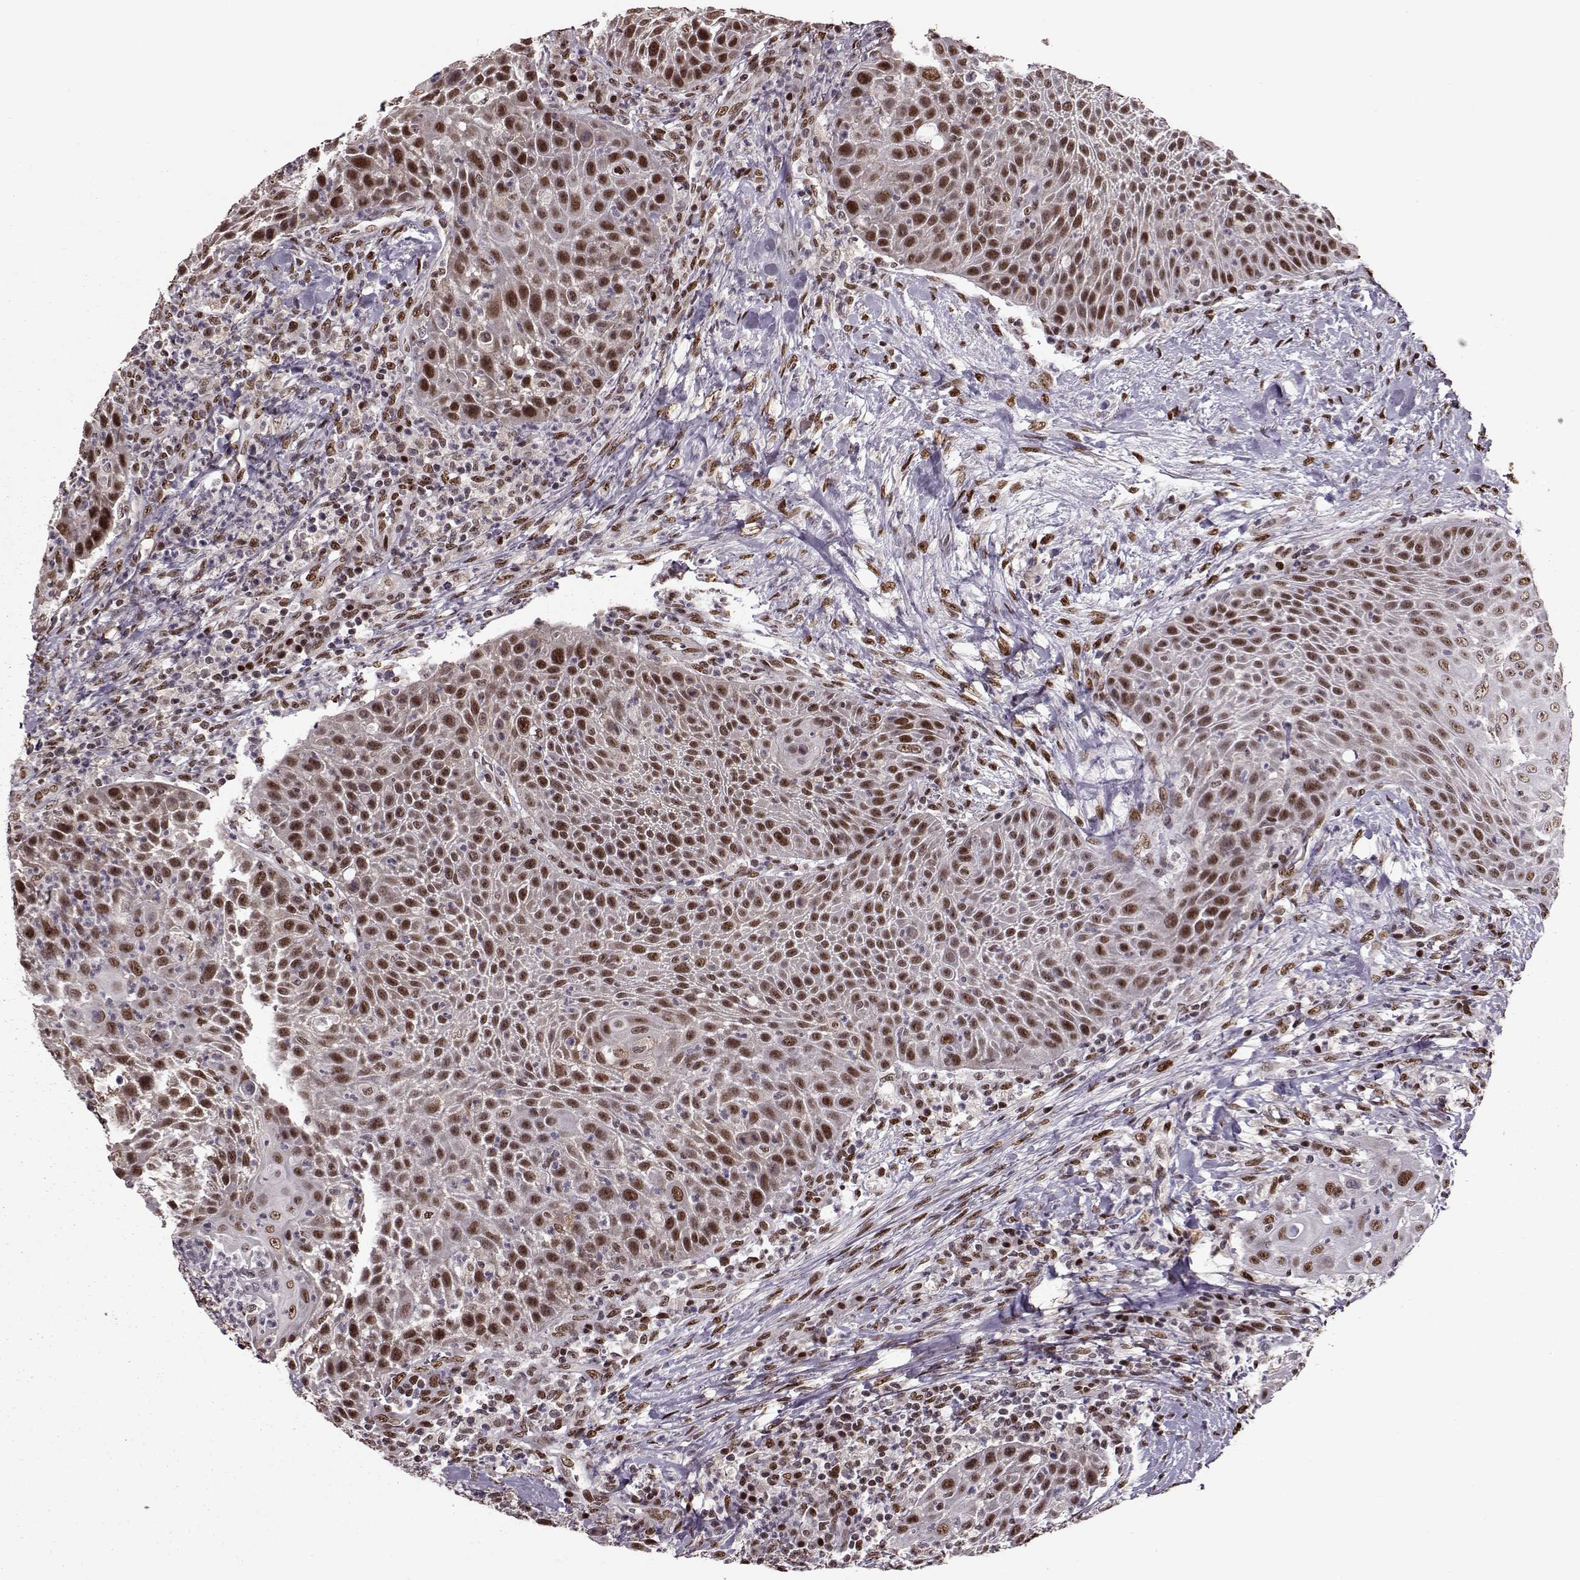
{"staining": {"intensity": "strong", "quantity": ">75%", "location": "nuclear"}, "tissue": "head and neck cancer", "cell_type": "Tumor cells", "image_type": "cancer", "snomed": [{"axis": "morphology", "description": "Squamous cell carcinoma, NOS"}, {"axis": "topography", "description": "Head-Neck"}], "caption": "Immunohistochemistry (DAB) staining of head and neck cancer shows strong nuclear protein positivity in approximately >75% of tumor cells.", "gene": "FTO", "patient": {"sex": "male", "age": 69}}